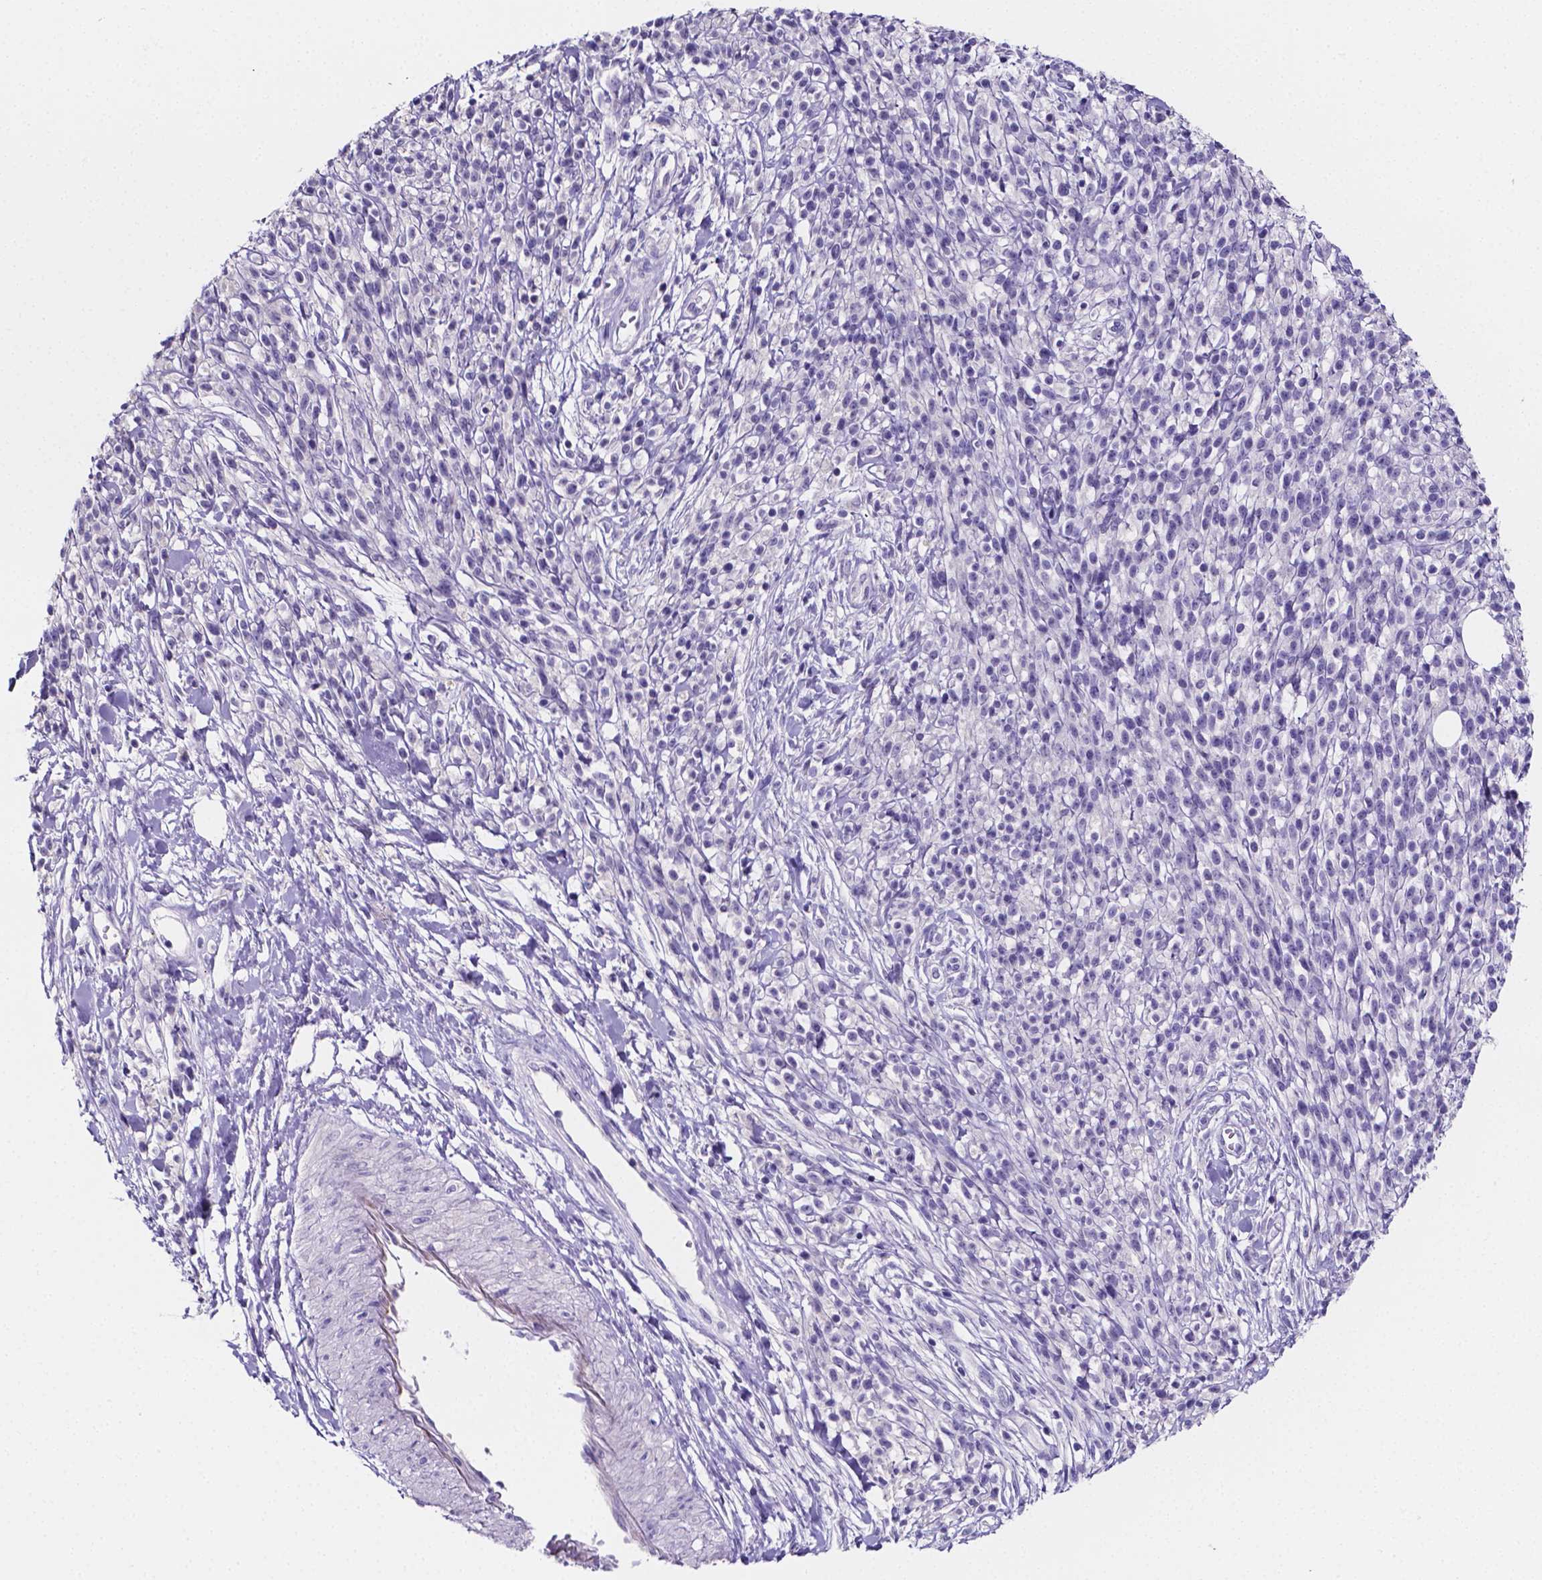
{"staining": {"intensity": "negative", "quantity": "none", "location": "none"}, "tissue": "melanoma", "cell_type": "Tumor cells", "image_type": "cancer", "snomed": [{"axis": "morphology", "description": "Malignant melanoma, NOS"}, {"axis": "topography", "description": "Skin"}, {"axis": "topography", "description": "Skin of trunk"}], "caption": "Micrograph shows no significant protein positivity in tumor cells of malignant melanoma.", "gene": "NRGN", "patient": {"sex": "male", "age": 74}}